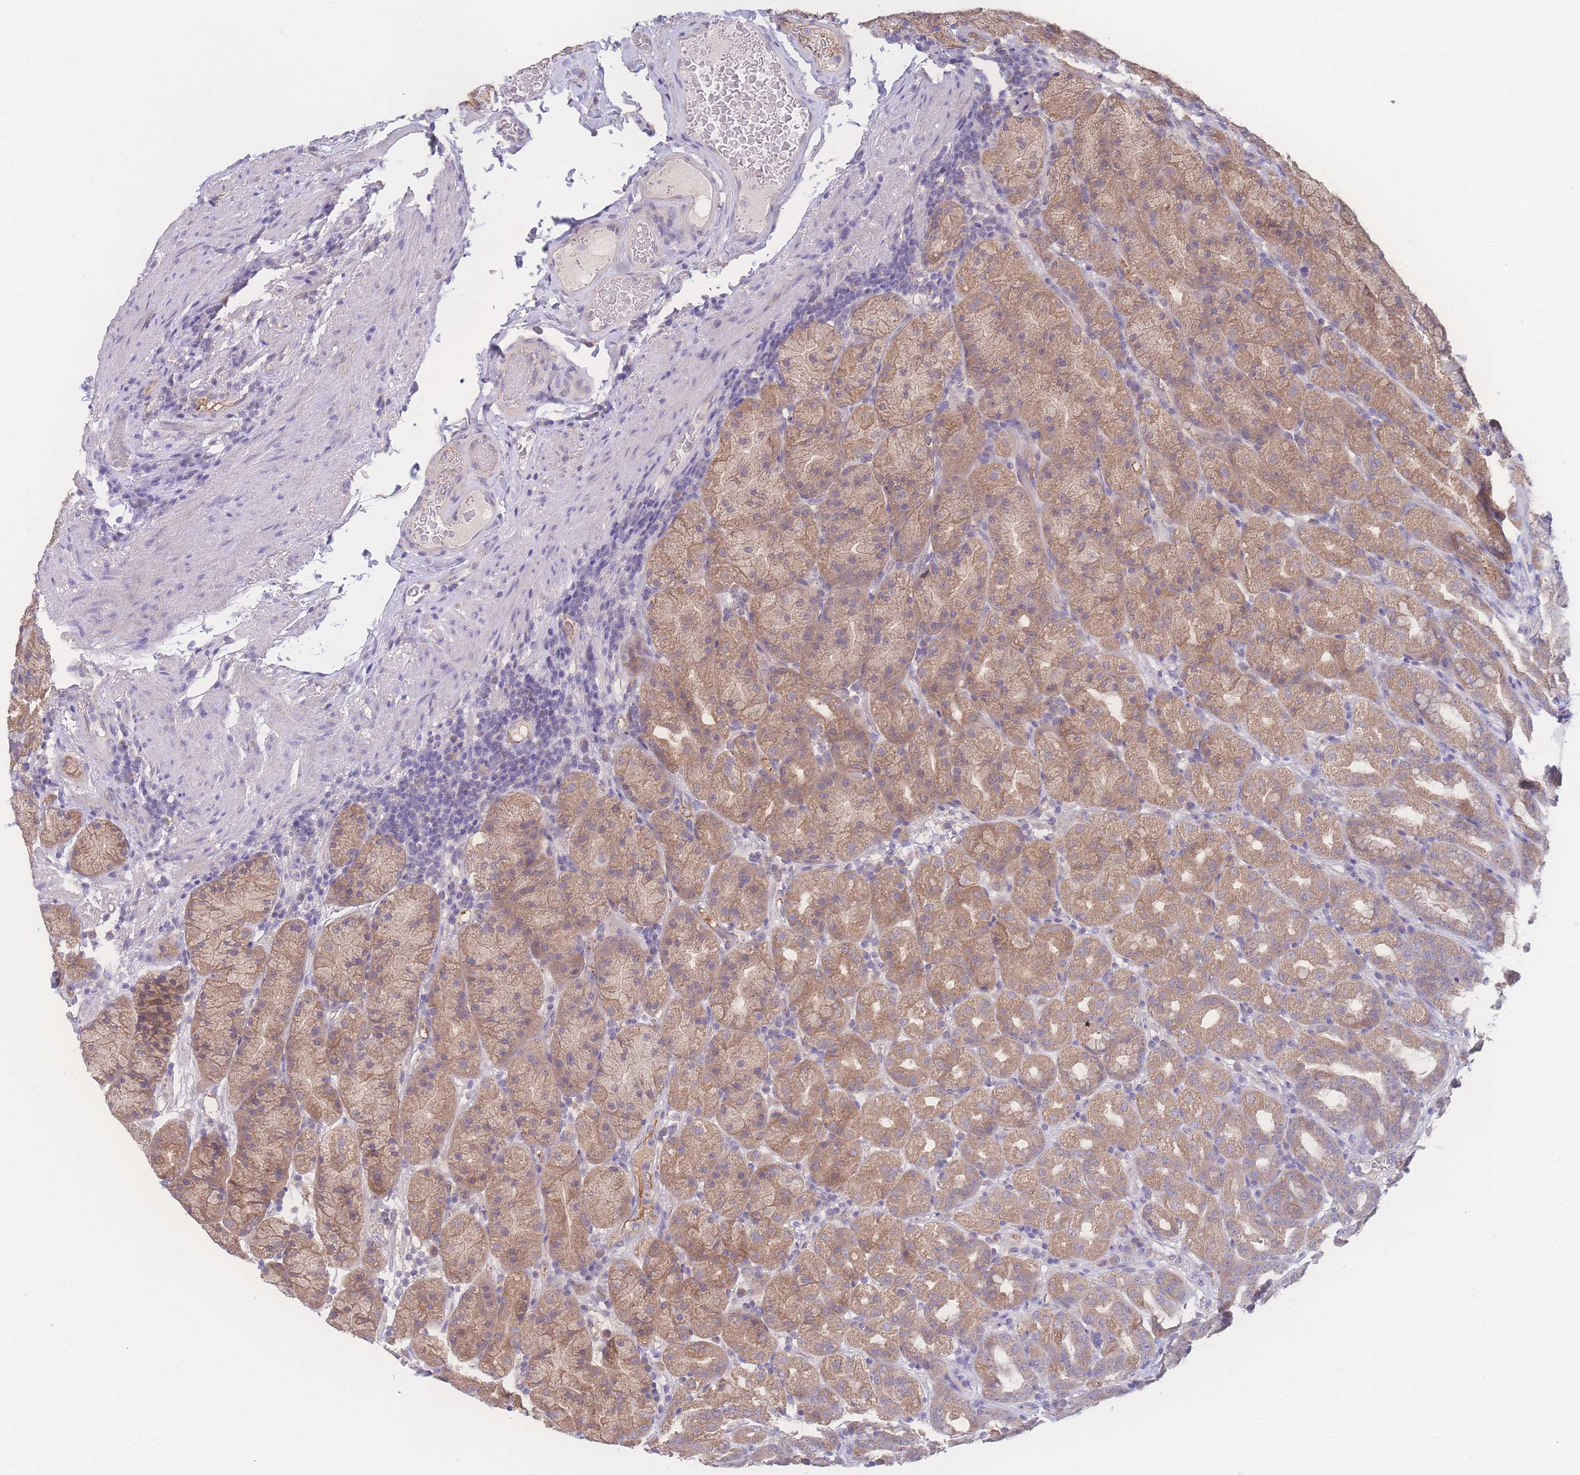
{"staining": {"intensity": "moderate", "quantity": ">75%", "location": "cytoplasmic/membranous"}, "tissue": "stomach", "cell_type": "Glandular cells", "image_type": "normal", "snomed": [{"axis": "morphology", "description": "Normal tissue, NOS"}, {"axis": "topography", "description": "Stomach, upper"}, {"axis": "topography", "description": "Stomach"}], "caption": "Stomach stained with DAB IHC reveals medium levels of moderate cytoplasmic/membranous expression in approximately >75% of glandular cells. The staining was performed using DAB (3,3'-diaminobenzidine) to visualize the protein expression in brown, while the nuclei were stained in blue with hematoxylin (Magnification: 20x).", "gene": "GIPR", "patient": {"sex": "male", "age": 68}}